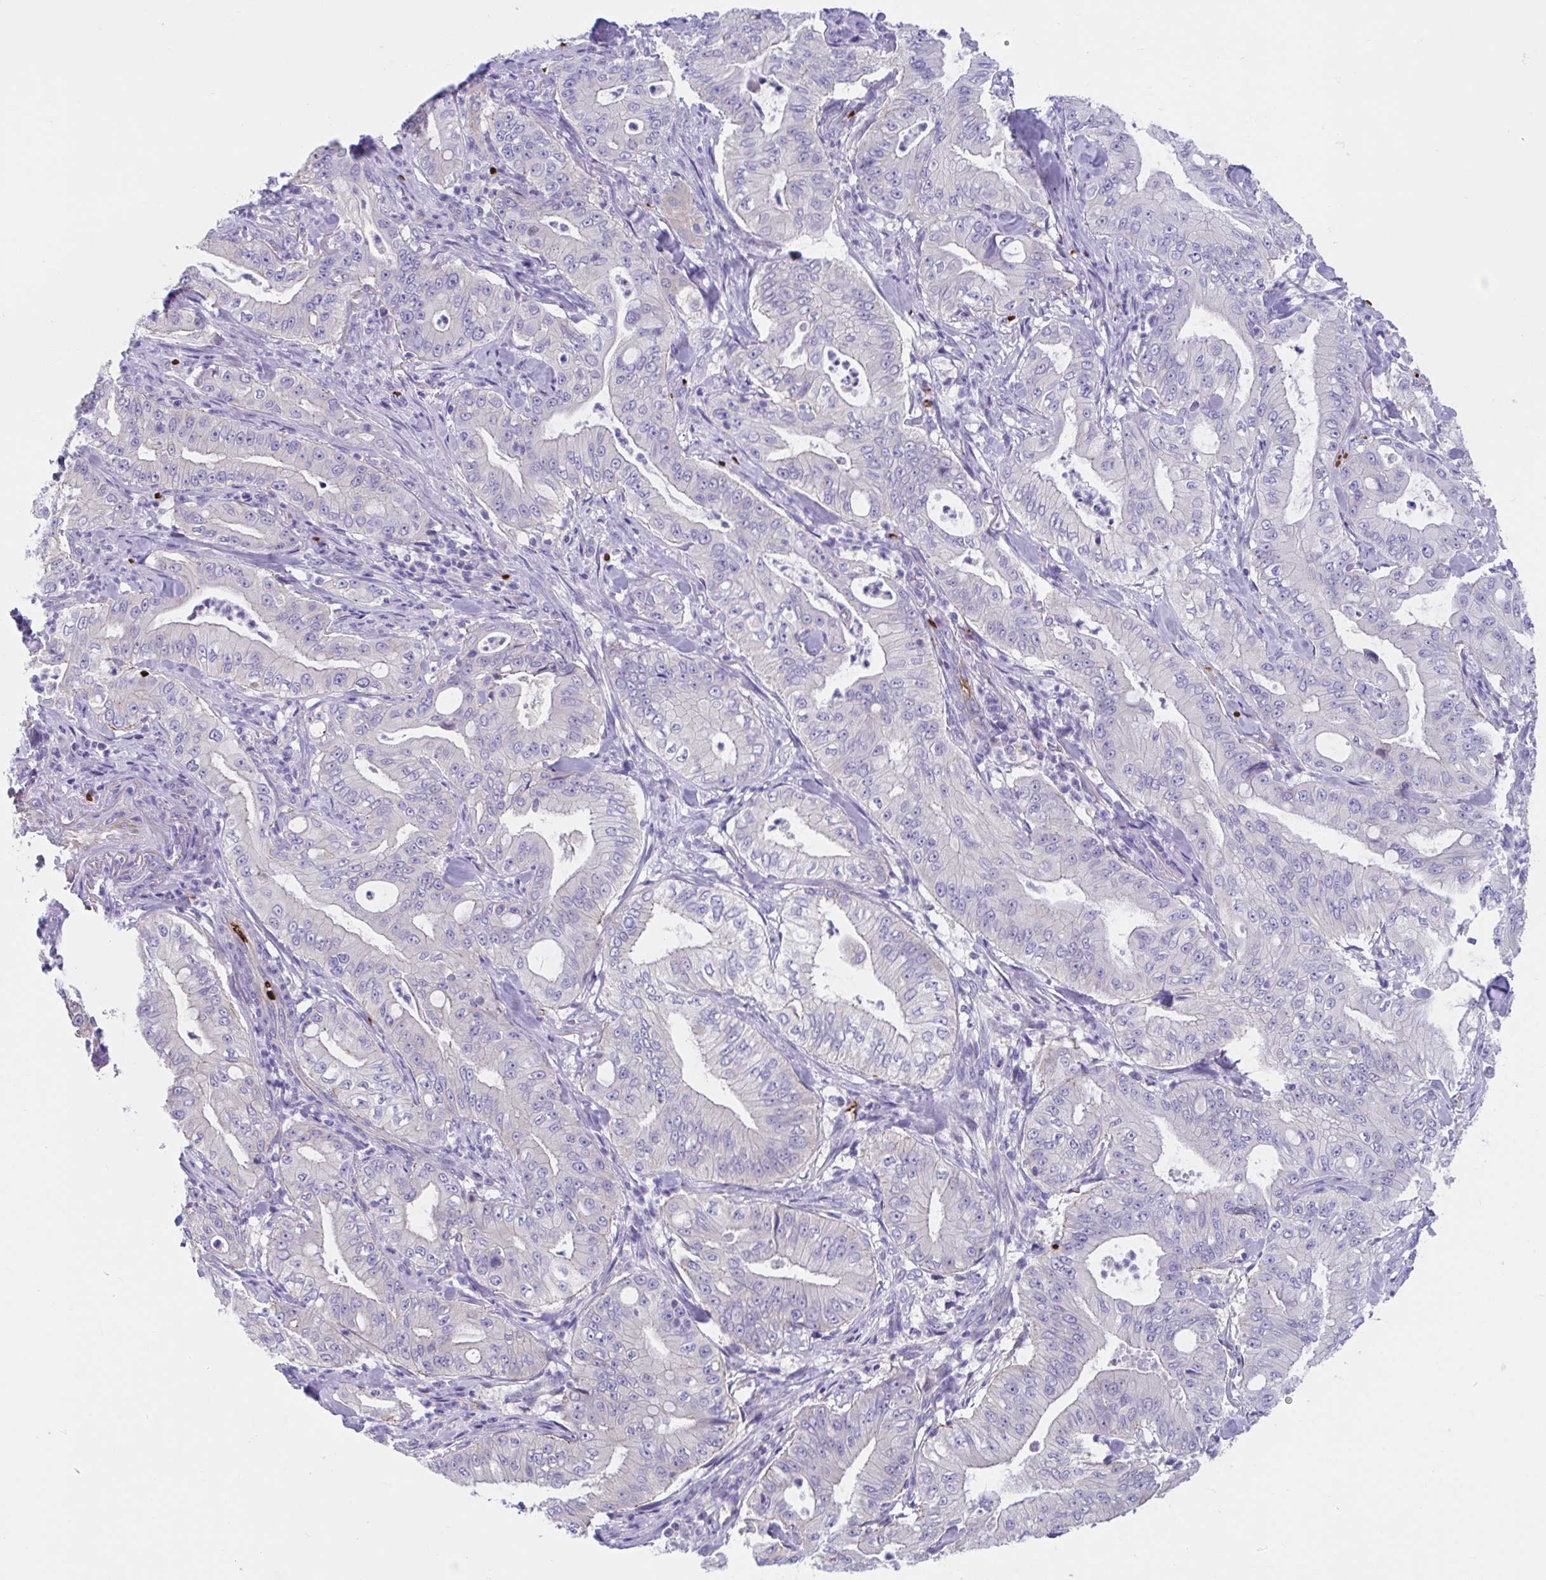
{"staining": {"intensity": "negative", "quantity": "none", "location": "none"}, "tissue": "pancreatic cancer", "cell_type": "Tumor cells", "image_type": "cancer", "snomed": [{"axis": "morphology", "description": "Adenocarcinoma, NOS"}, {"axis": "topography", "description": "Pancreas"}], "caption": "Pancreatic adenocarcinoma was stained to show a protein in brown. There is no significant staining in tumor cells.", "gene": "TTC30B", "patient": {"sex": "male", "age": 71}}